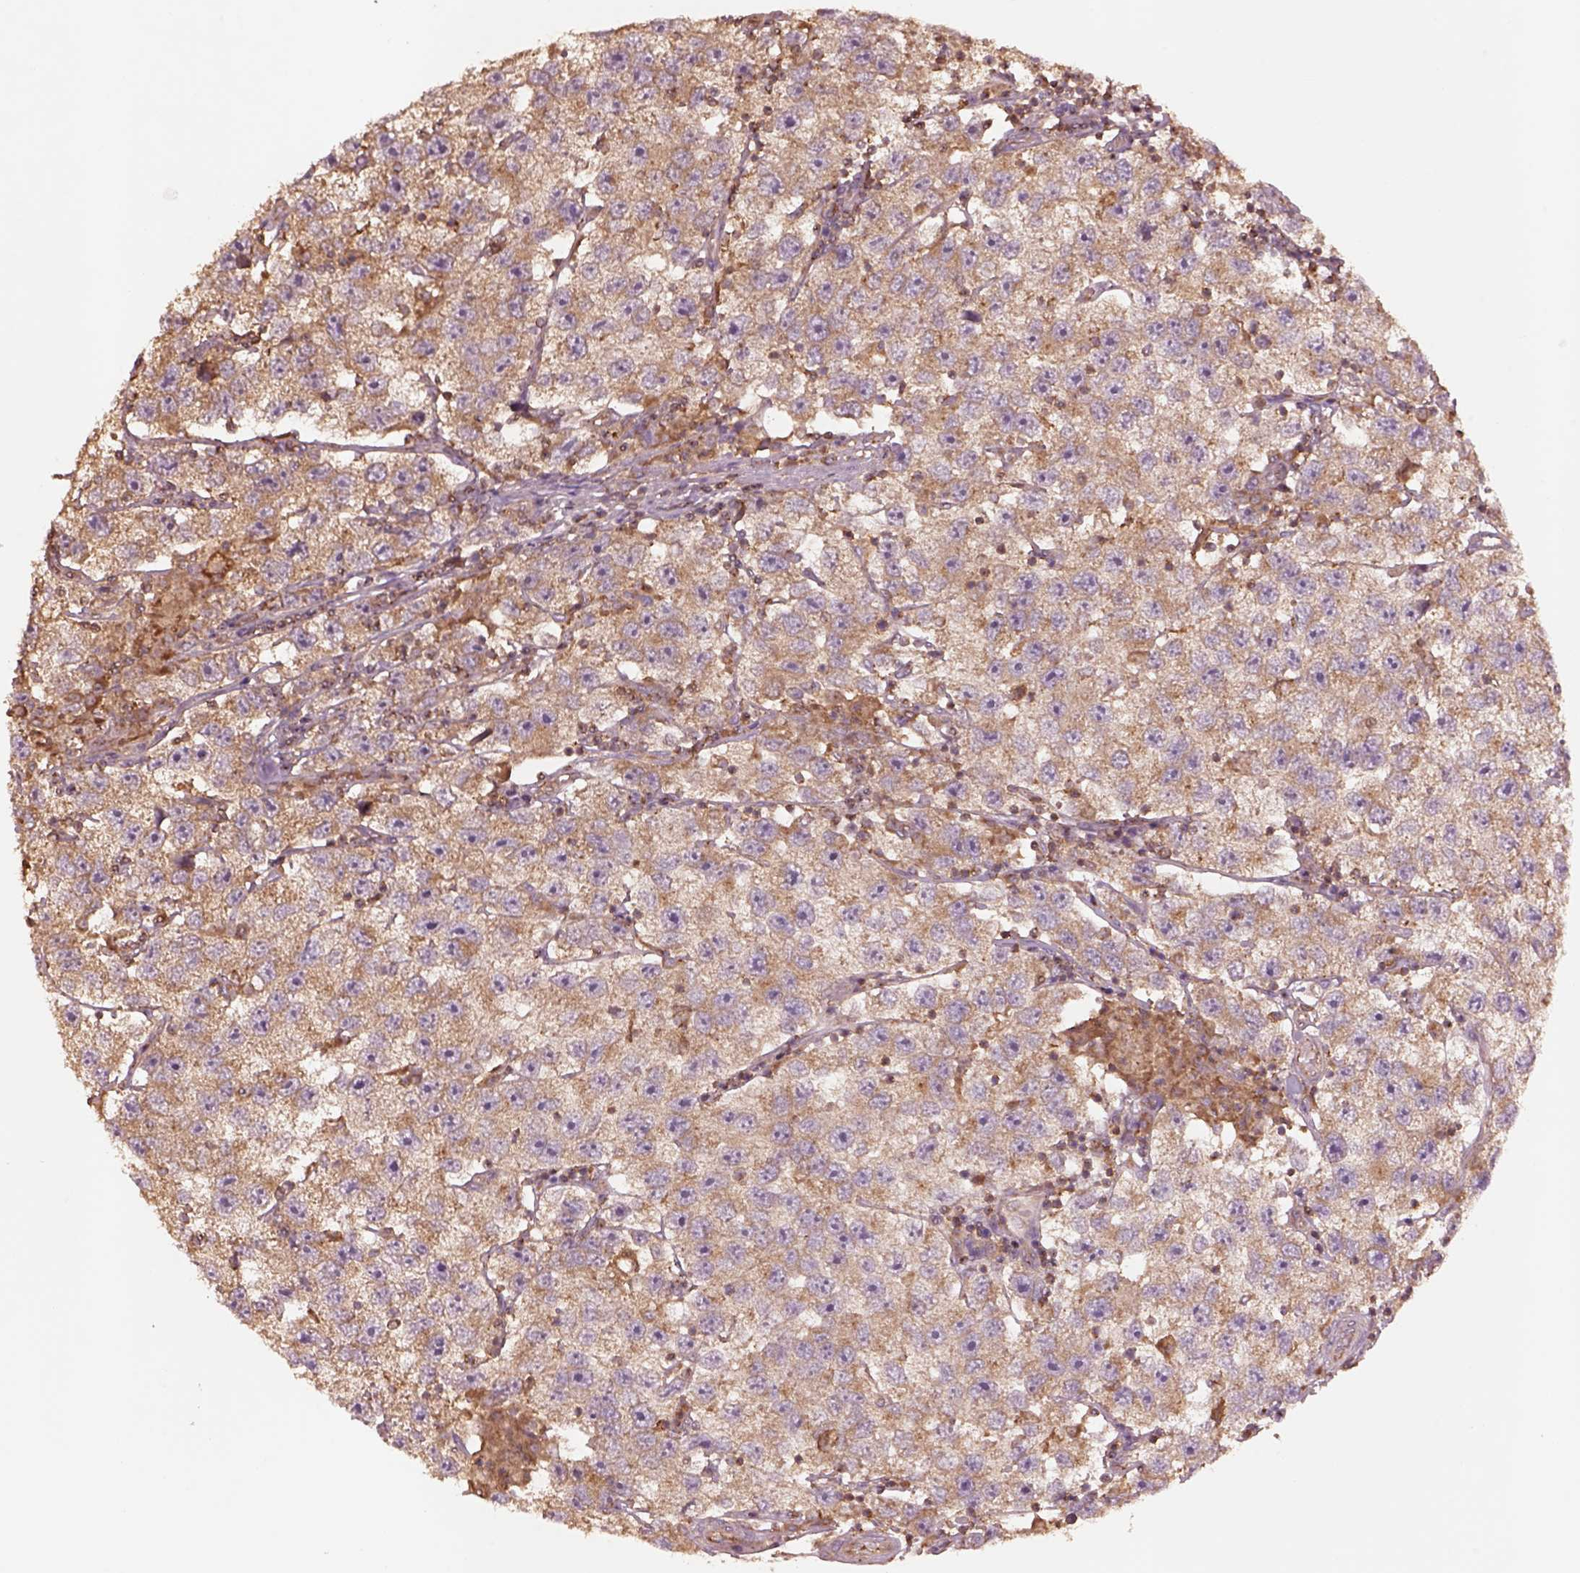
{"staining": {"intensity": "moderate", "quantity": "25%-75%", "location": "cytoplasmic/membranous"}, "tissue": "testis cancer", "cell_type": "Tumor cells", "image_type": "cancer", "snomed": [{"axis": "morphology", "description": "Seminoma, NOS"}, {"axis": "topography", "description": "Testis"}], "caption": "The photomicrograph demonstrates staining of testis seminoma, revealing moderate cytoplasmic/membranous protein positivity (brown color) within tumor cells.", "gene": "TRADD", "patient": {"sex": "male", "age": 26}}